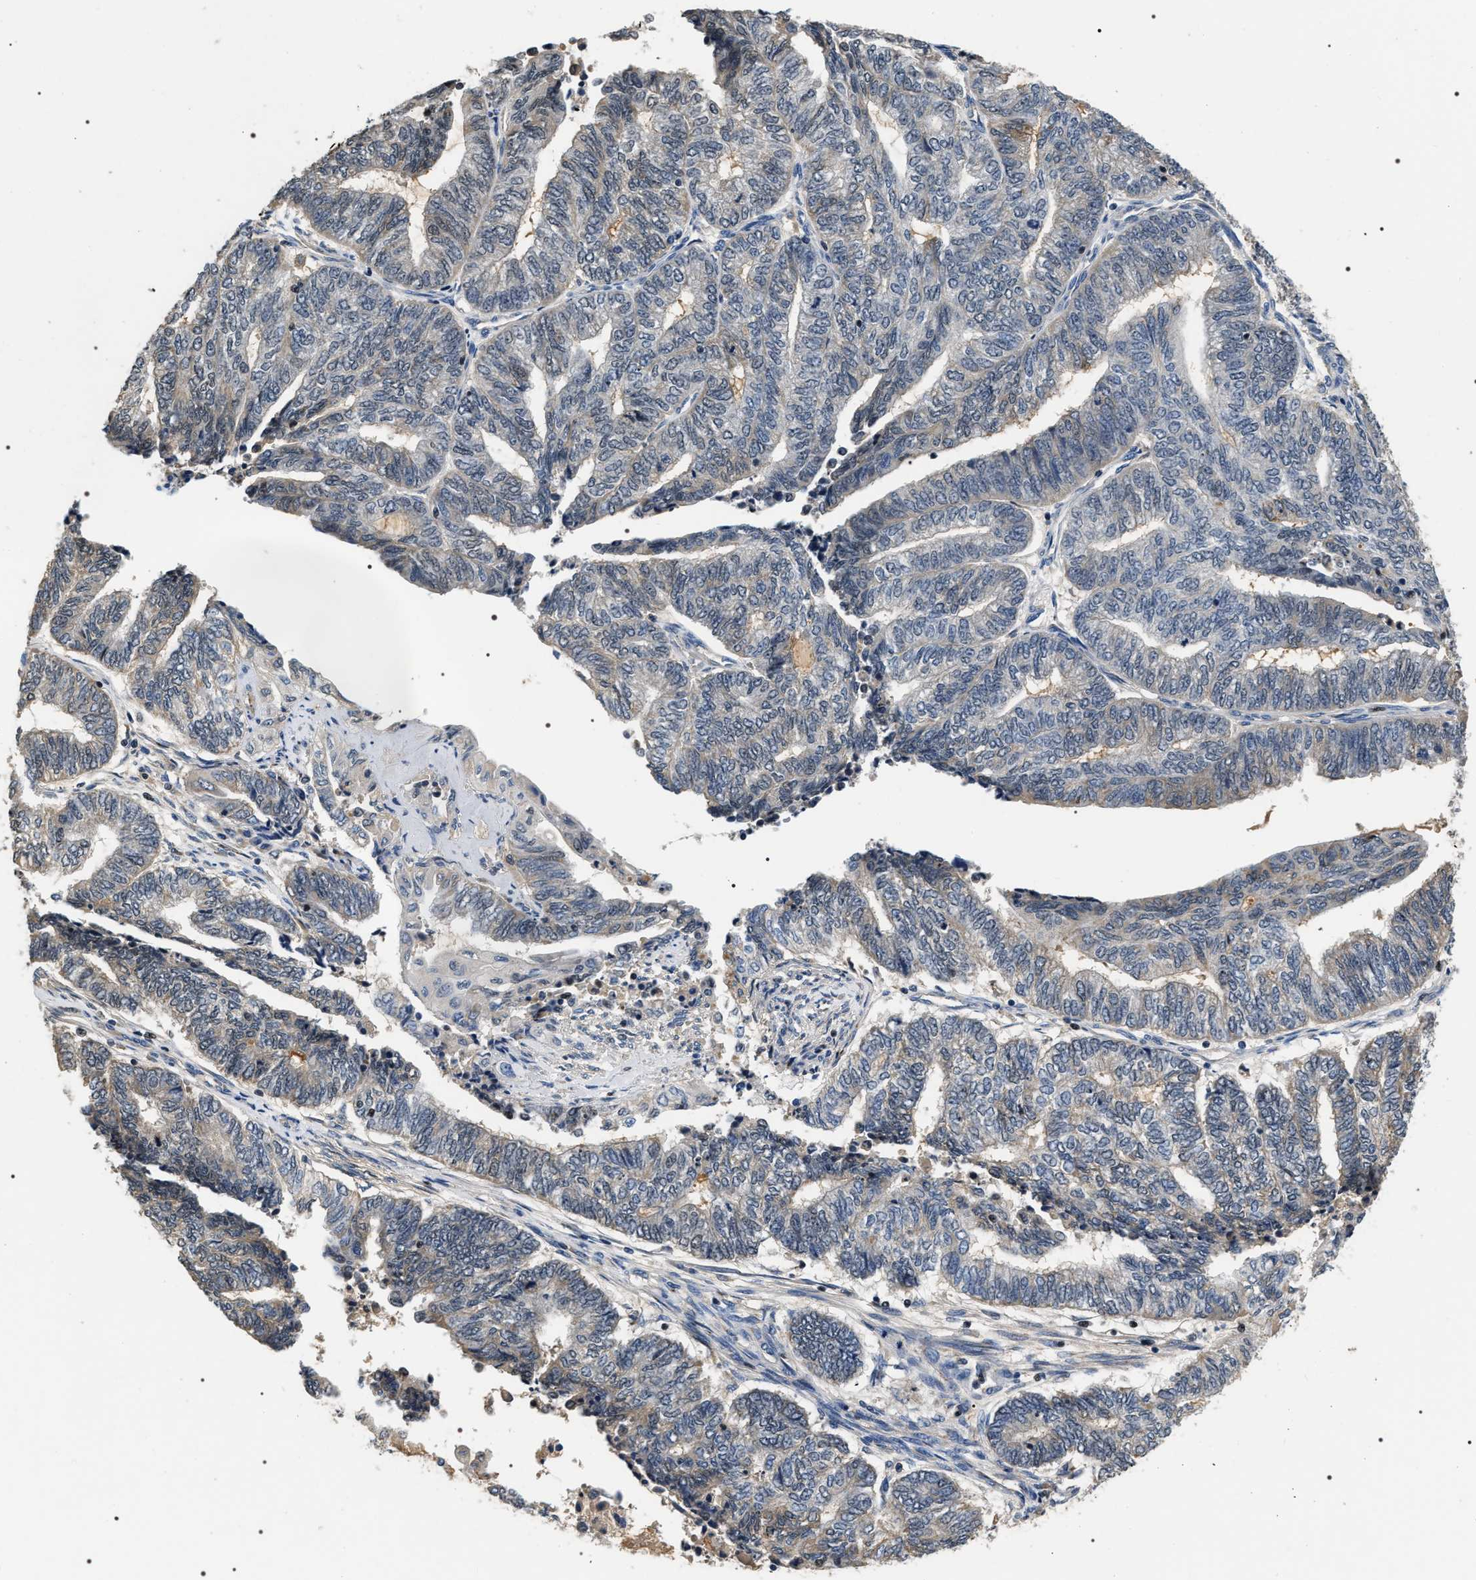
{"staining": {"intensity": "weak", "quantity": "<25%", "location": "cytoplasmic/membranous"}, "tissue": "endometrial cancer", "cell_type": "Tumor cells", "image_type": "cancer", "snomed": [{"axis": "morphology", "description": "Adenocarcinoma, NOS"}, {"axis": "topography", "description": "Uterus"}, {"axis": "topography", "description": "Endometrium"}], "caption": "This micrograph is of adenocarcinoma (endometrial) stained with immunohistochemistry to label a protein in brown with the nuclei are counter-stained blue. There is no positivity in tumor cells.", "gene": "C7orf25", "patient": {"sex": "female", "age": 70}}